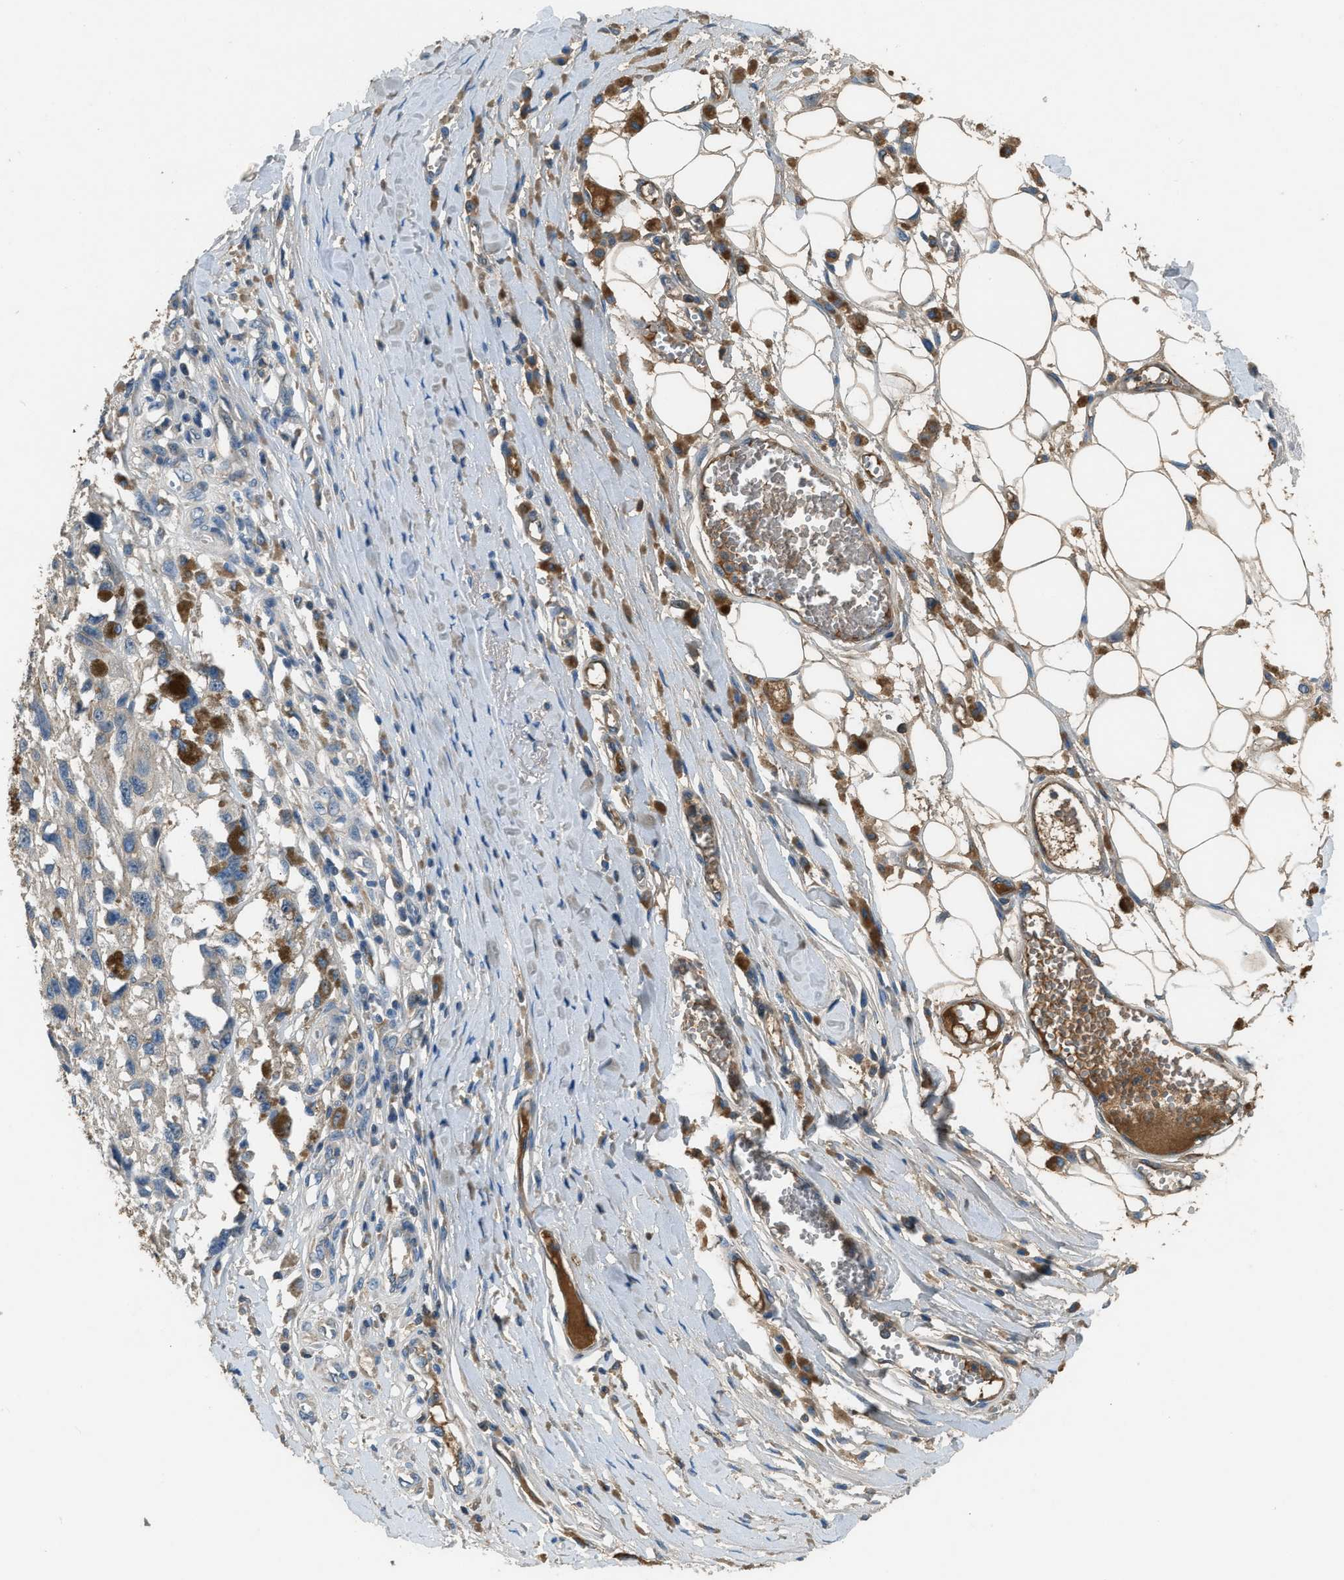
{"staining": {"intensity": "negative", "quantity": "none", "location": "none"}, "tissue": "melanoma", "cell_type": "Tumor cells", "image_type": "cancer", "snomed": [{"axis": "morphology", "description": "Malignant melanoma, Metastatic site"}, {"axis": "topography", "description": "Lymph node"}], "caption": "Image shows no significant protein positivity in tumor cells of malignant melanoma (metastatic site). The staining is performed using DAB (3,3'-diaminobenzidine) brown chromogen with nuclei counter-stained in using hematoxylin.", "gene": "STC1", "patient": {"sex": "male", "age": 59}}